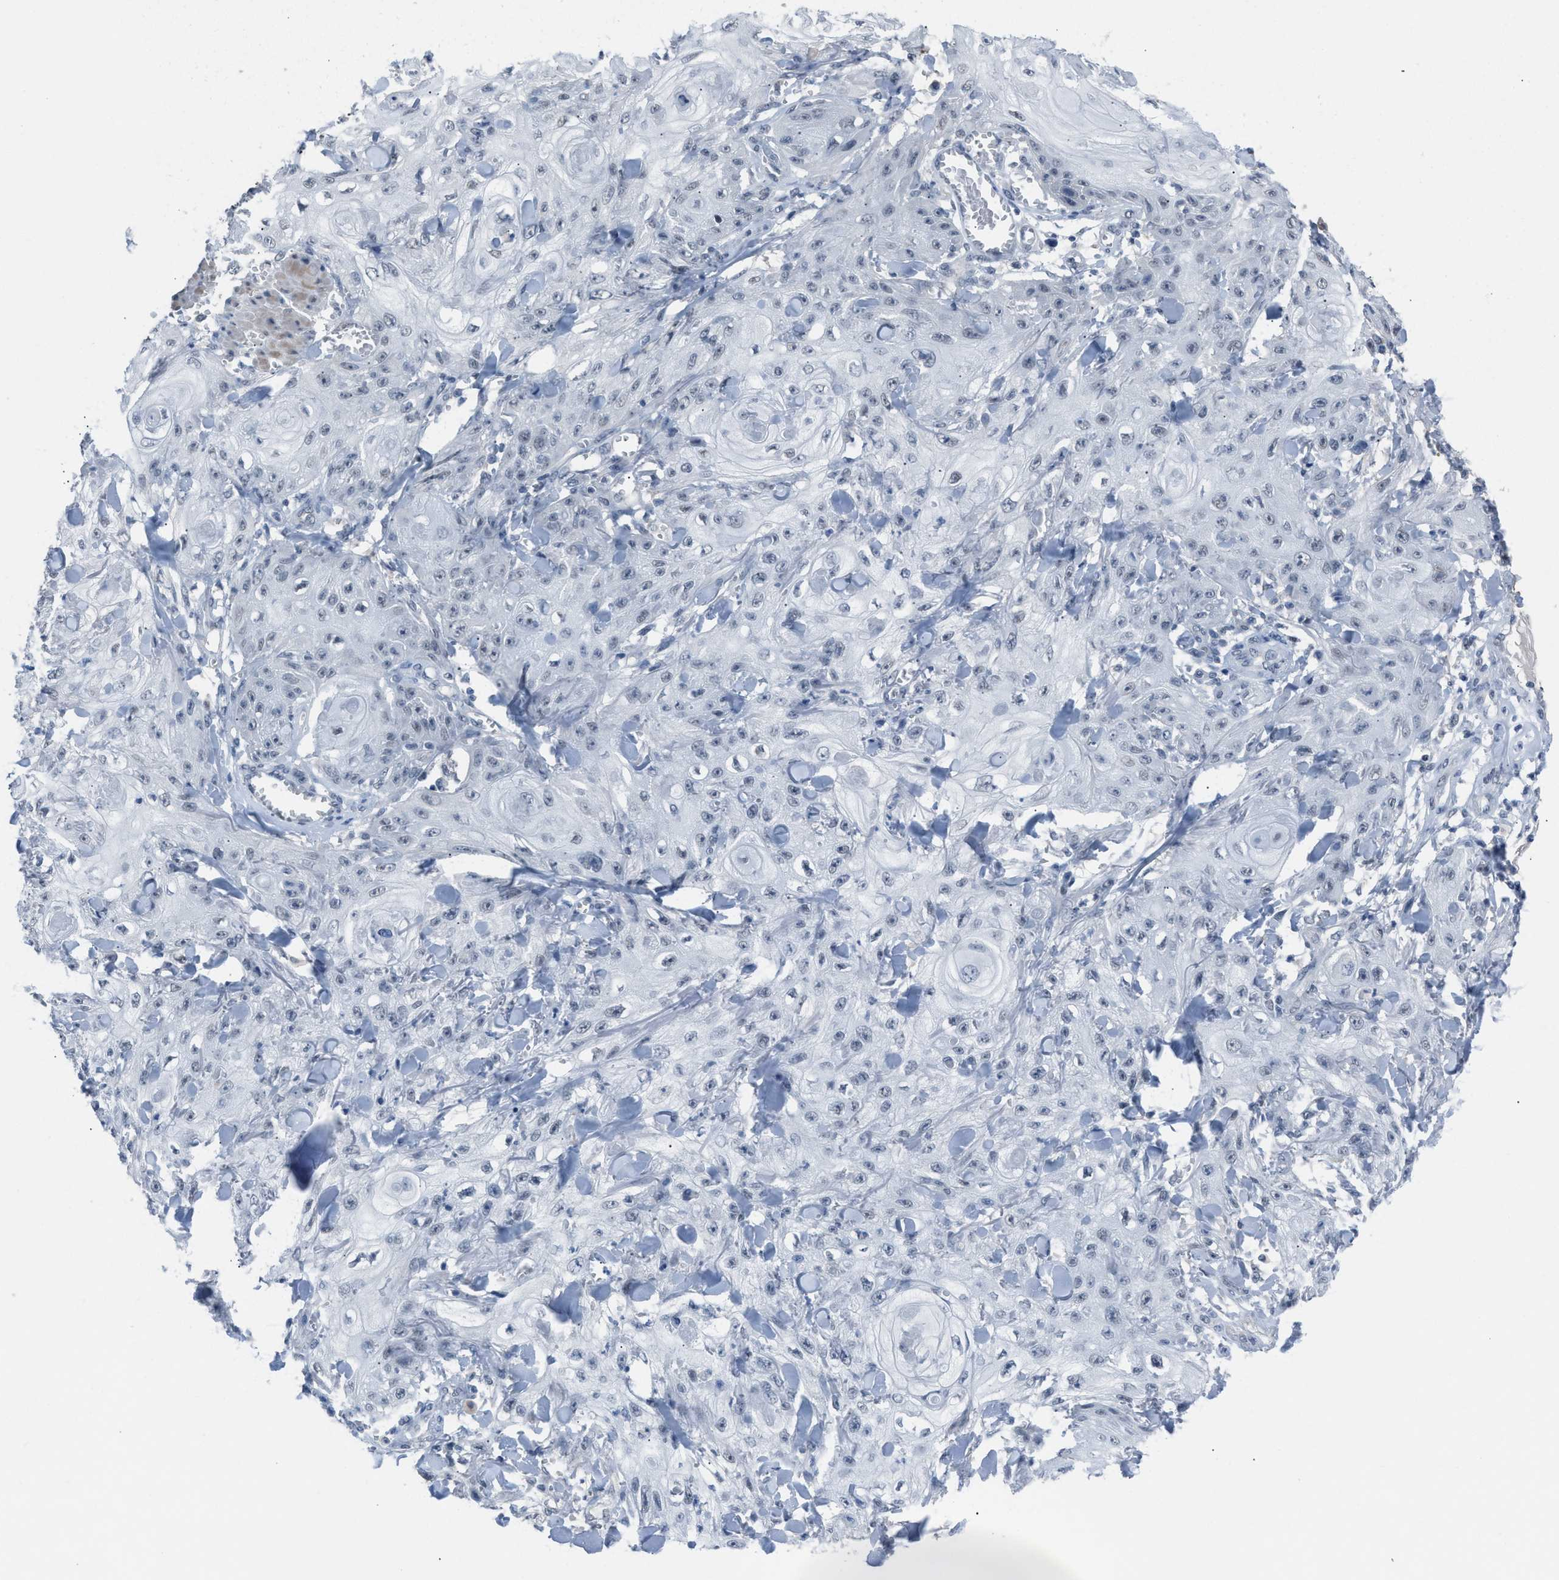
{"staining": {"intensity": "negative", "quantity": "none", "location": "none"}, "tissue": "skin cancer", "cell_type": "Tumor cells", "image_type": "cancer", "snomed": [{"axis": "morphology", "description": "Squamous cell carcinoma, NOS"}, {"axis": "topography", "description": "Skin"}], "caption": "A high-resolution micrograph shows immunohistochemistry staining of squamous cell carcinoma (skin), which reveals no significant expression in tumor cells. (DAB immunohistochemistry (IHC), high magnification).", "gene": "ANAPC11", "patient": {"sex": "male", "age": 74}}